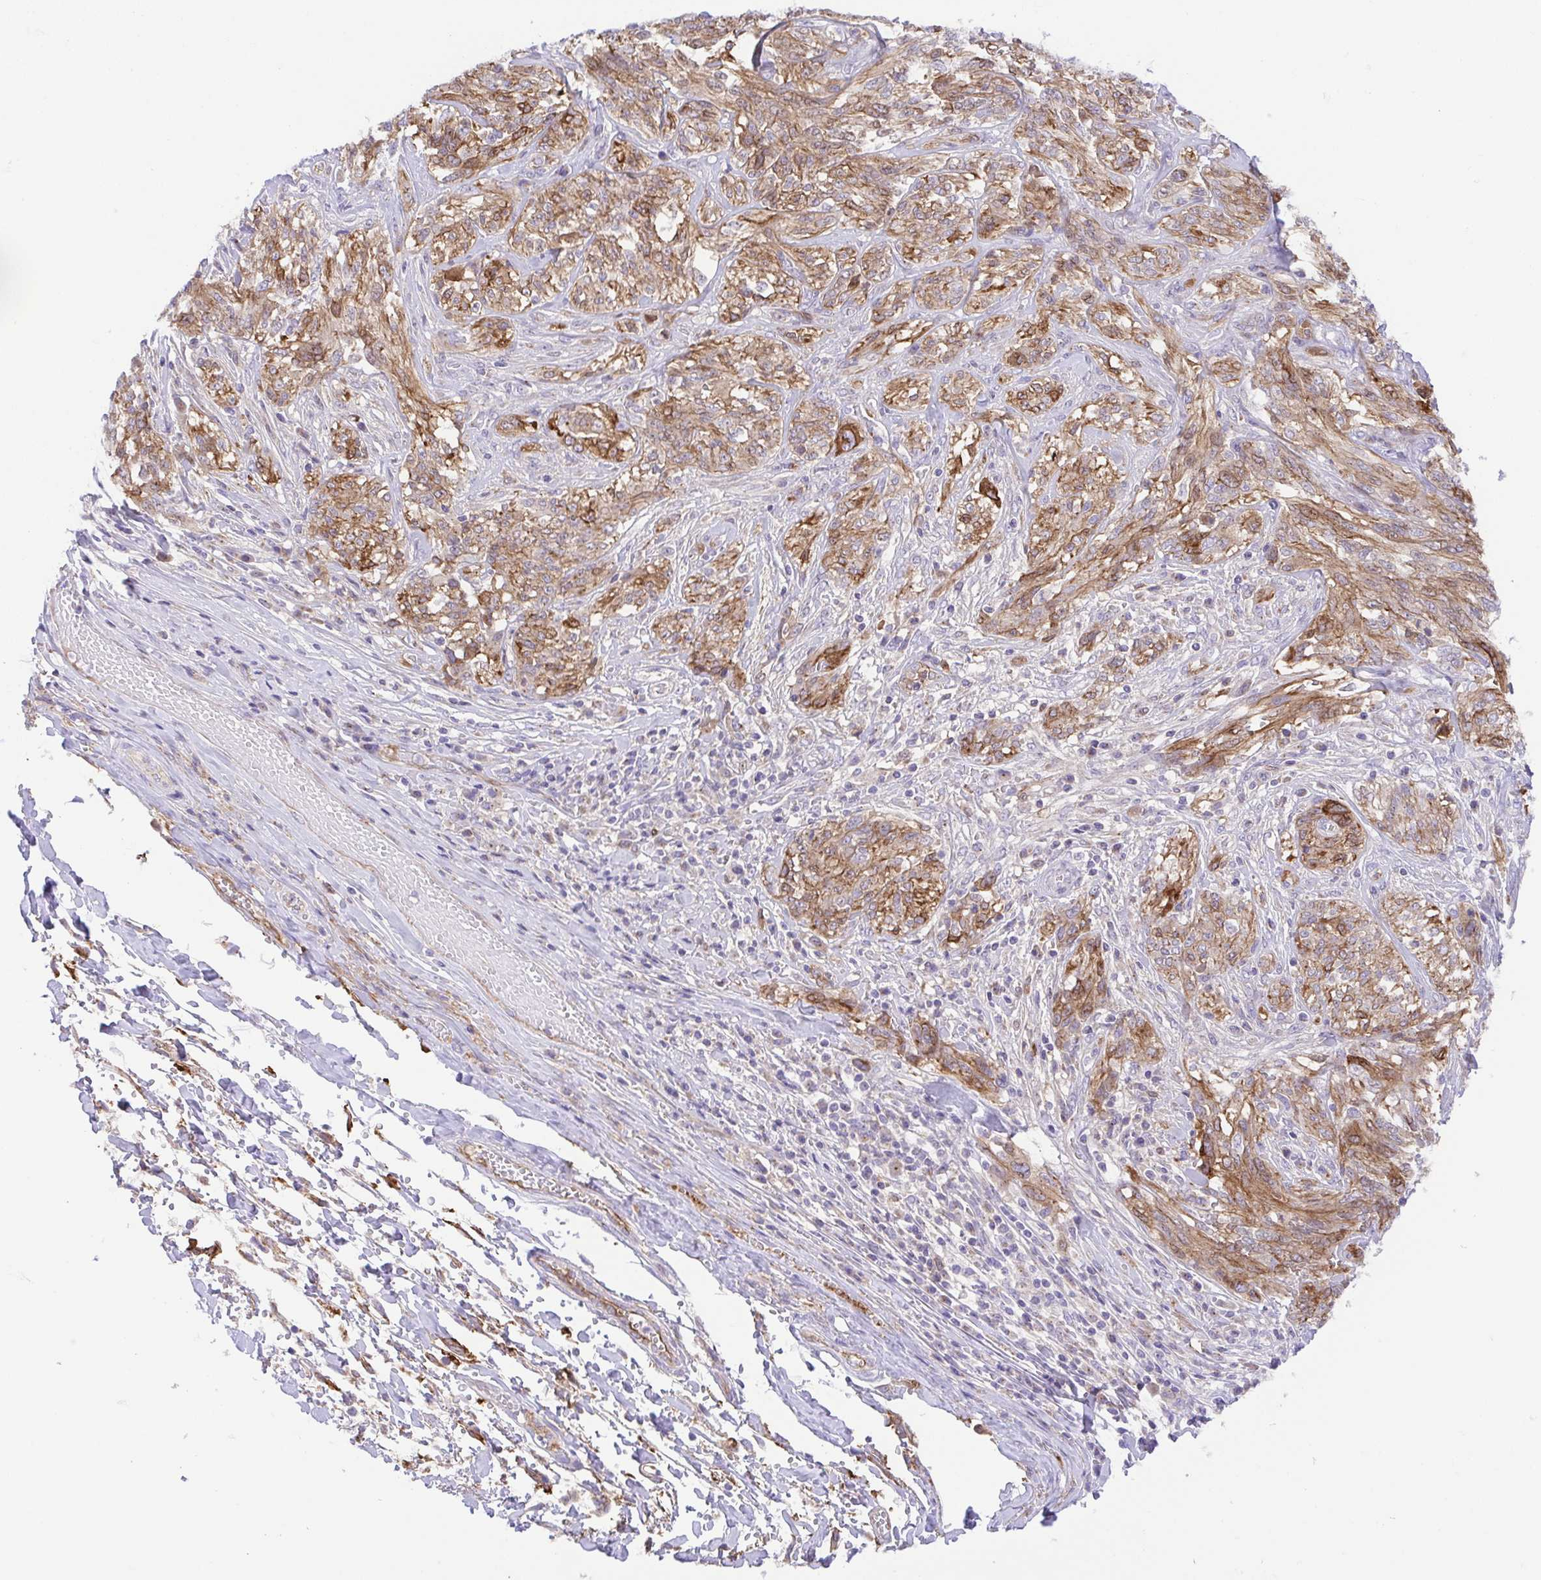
{"staining": {"intensity": "moderate", "quantity": ">75%", "location": "cytoplasmic/membranous"}, "tissue": "melanoma", "cell_type": "Tumor cells", "image_type": "cancer", "snomed": [{"axis": "morphology", "description": "Malignant melanoma, NOS"}, {"axis": "topography", "description": "Skin"}], "caption": "Protein expression analysis of malignant melanoma displays moderate cytoplasmic/membranous positivity in about >75% of tumor cells.", "gene": "SLC13A1", "patient": {"sex": "female", "age": 91}}